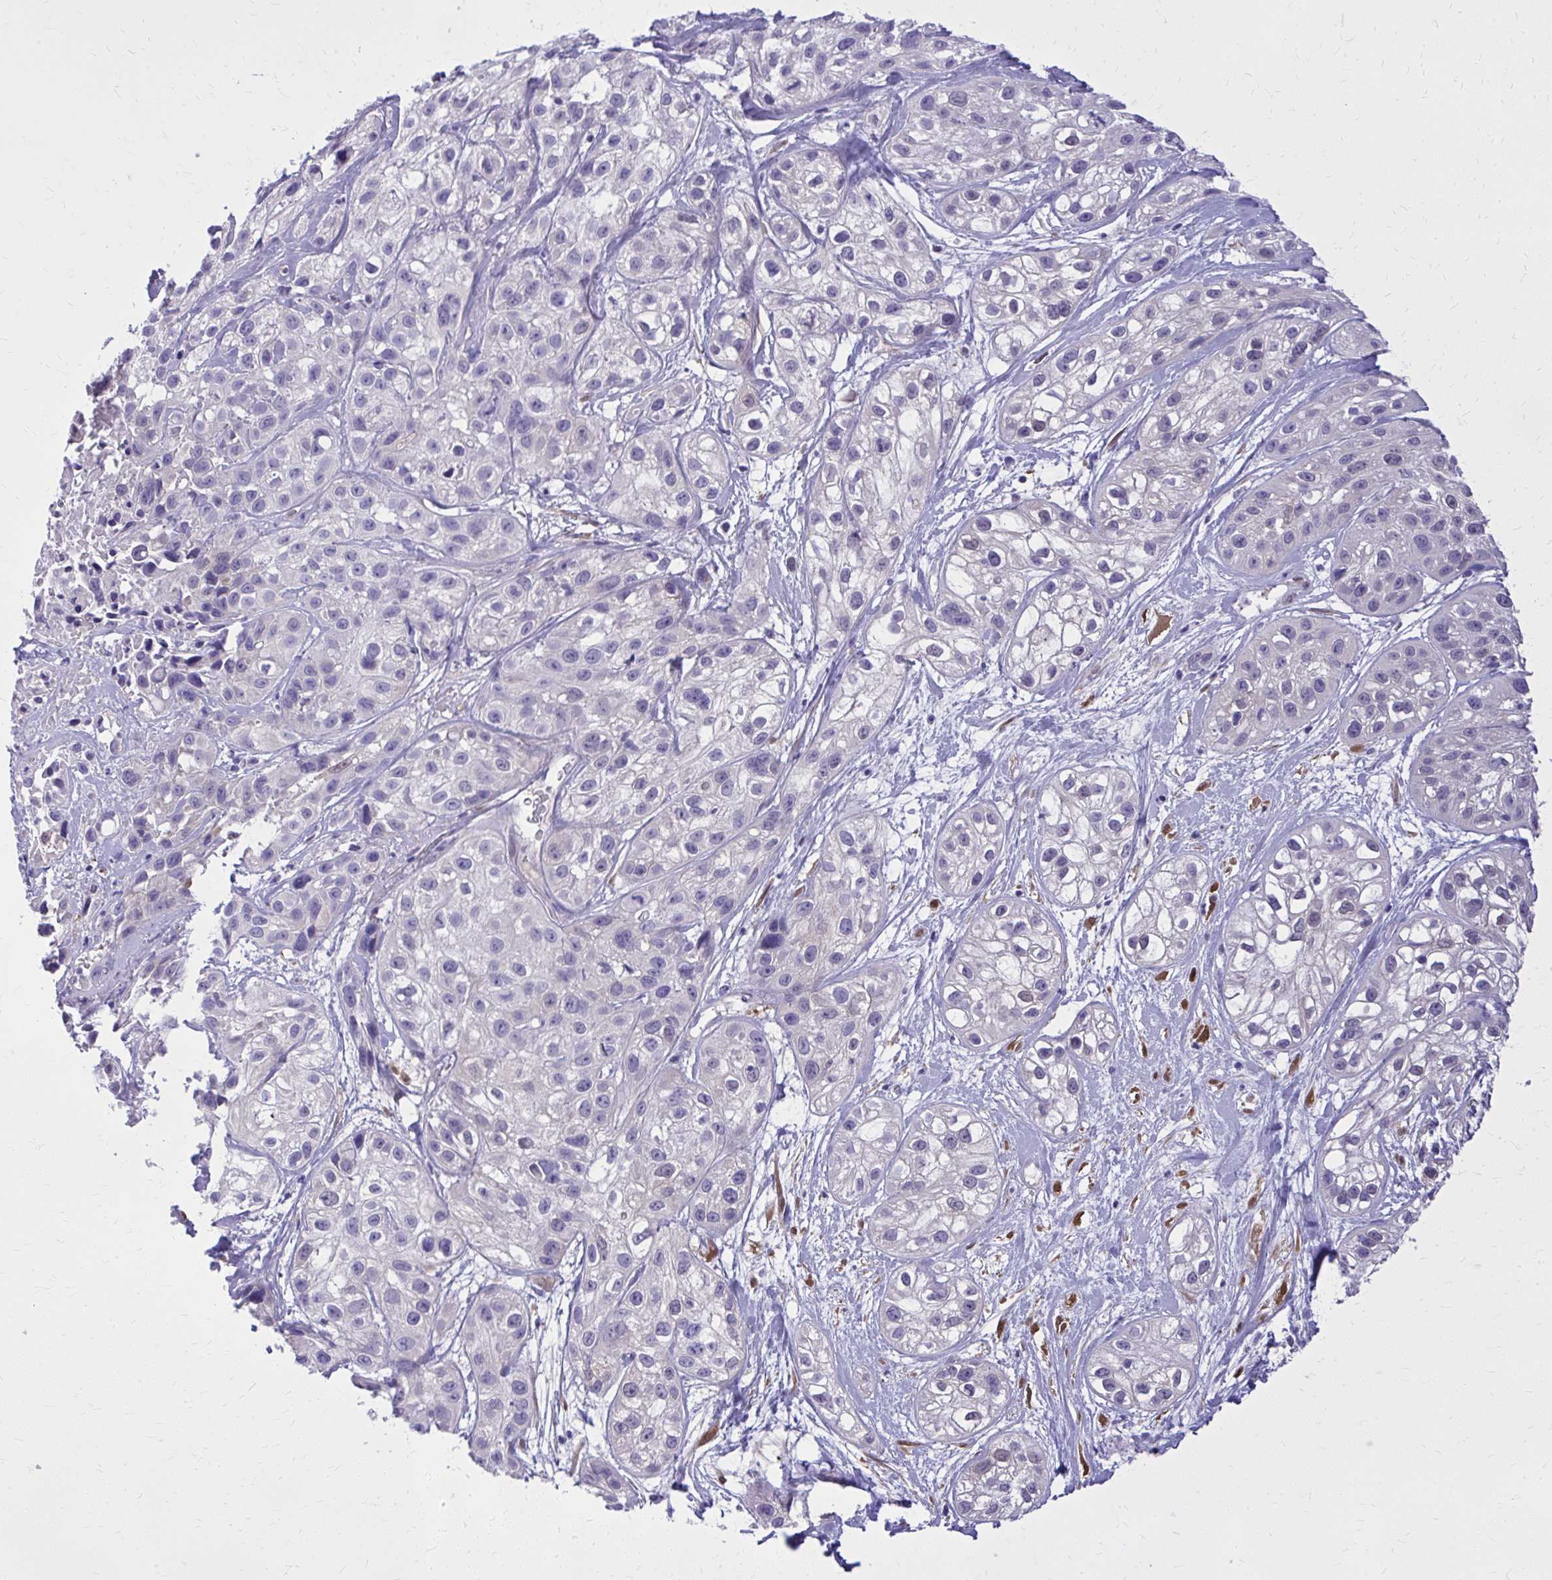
{"staining": {"intensity": "negative", "quantity": "none", "location": "none"}, "tissue": "skin cancer", "cell_type": "Tumor cells", "image_type": "cancer", "snomed": [{"axis": "morphology", "description": "Squamous cell carcinoma, NOS"}, {"axis": "topography", "description": "Skin"}], "caption": "This photomicrograph is of skin squamous cell carcinoma stained with immunohistochemistry (IHC) to label a protein in brown with the nuclei are counter-stained blue. There is no positivity in tumor cells.", "gene": "NNMT", "patient": {"sex": "male", "age": 82}}